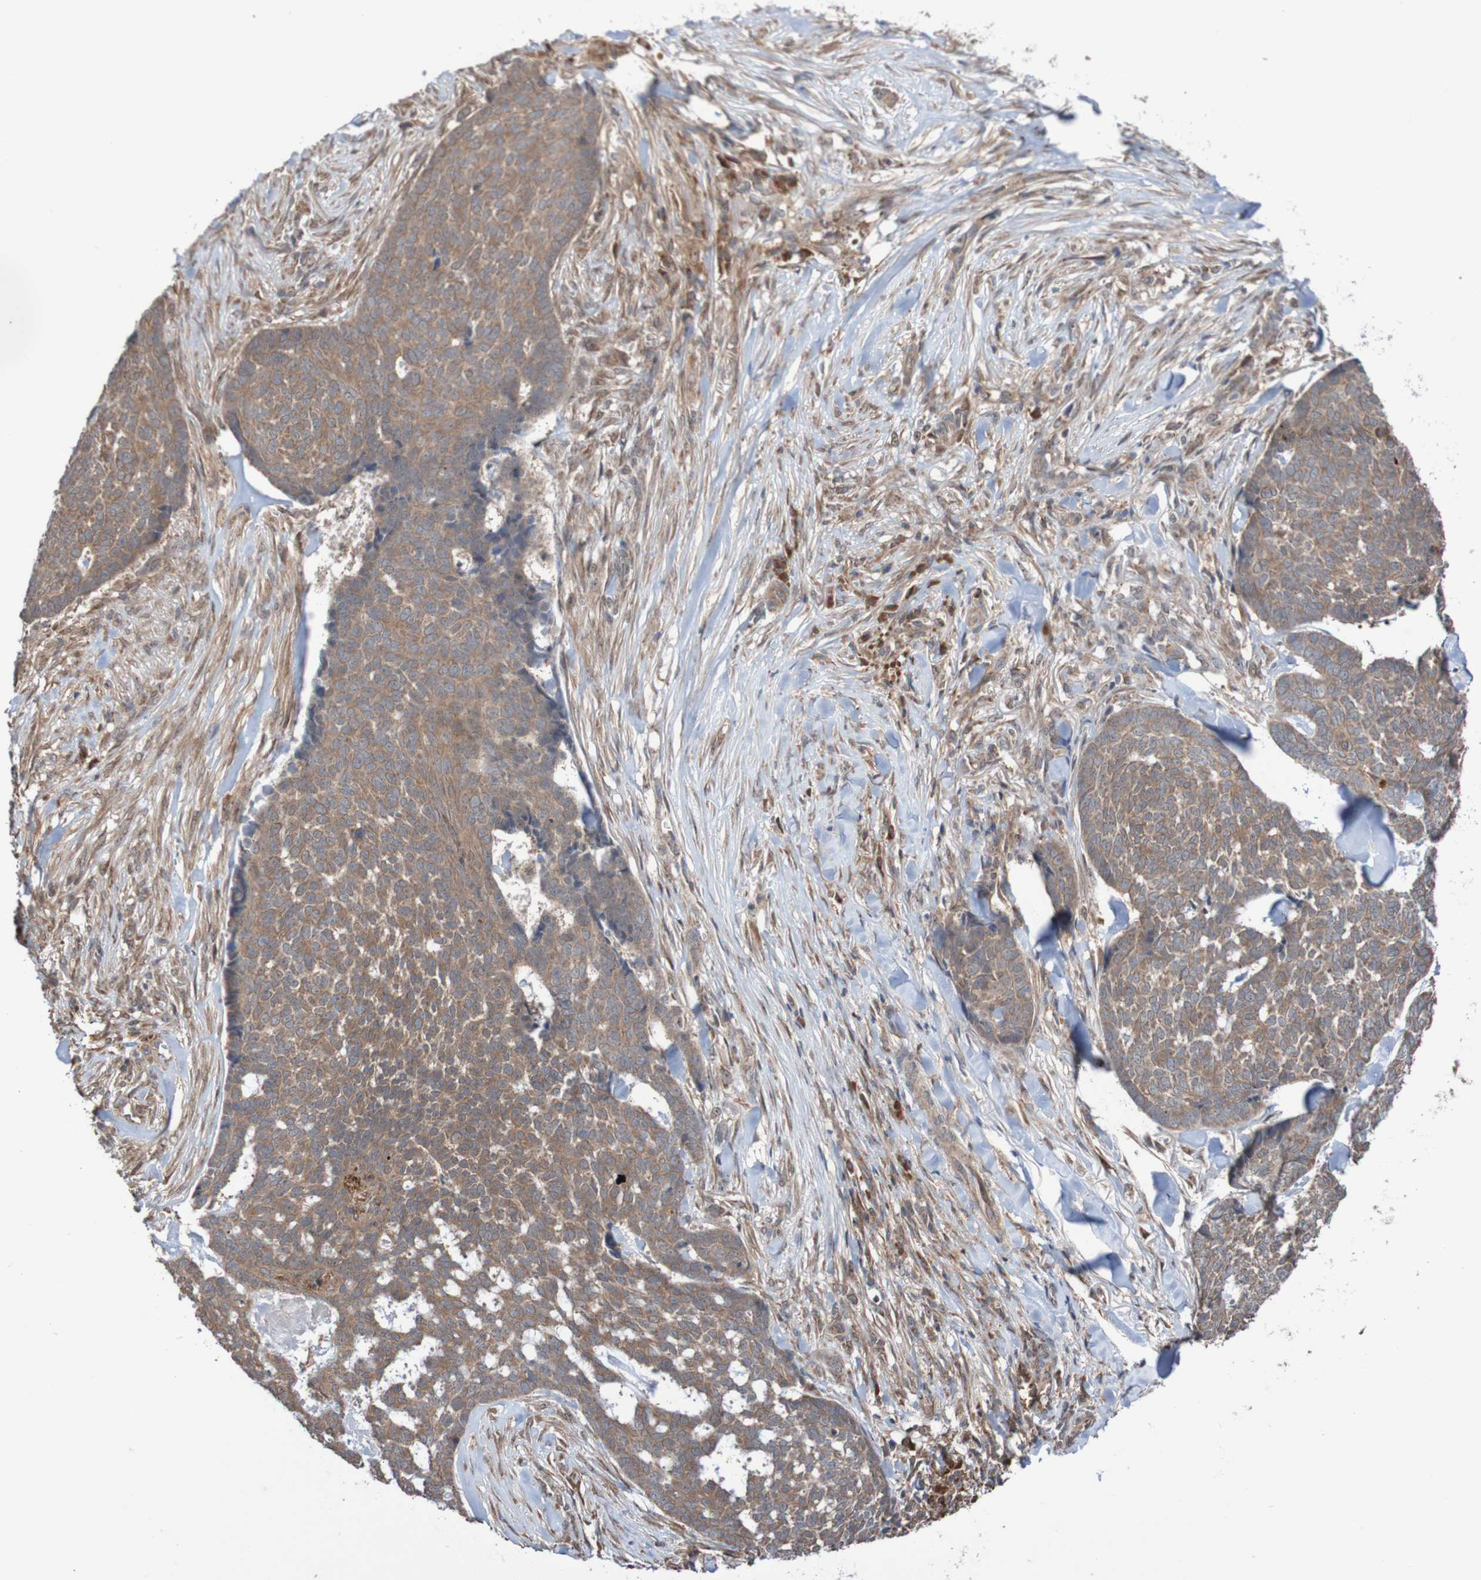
{"staining": {"intensity": "moderate", "quantity": ">75%", "location": "cytoplasmic/membranous"}, "tissue": "skin cancer", "cell_type": "Tumor cells", "image_type": "cancer", "snomed": [{"axis": "morphology", "description": "Basal cell carcinoma"}, {"axis": "topography", "description": "Skin"}], "caption": "Skin basal cell carcinoma stained with a brown dye reveals moderate cytoplasmic/membranous positive staining in approximately >75% of tumor cells.", "gene": "PHPT1", "patient": {"sex": "male", "age": 84}}